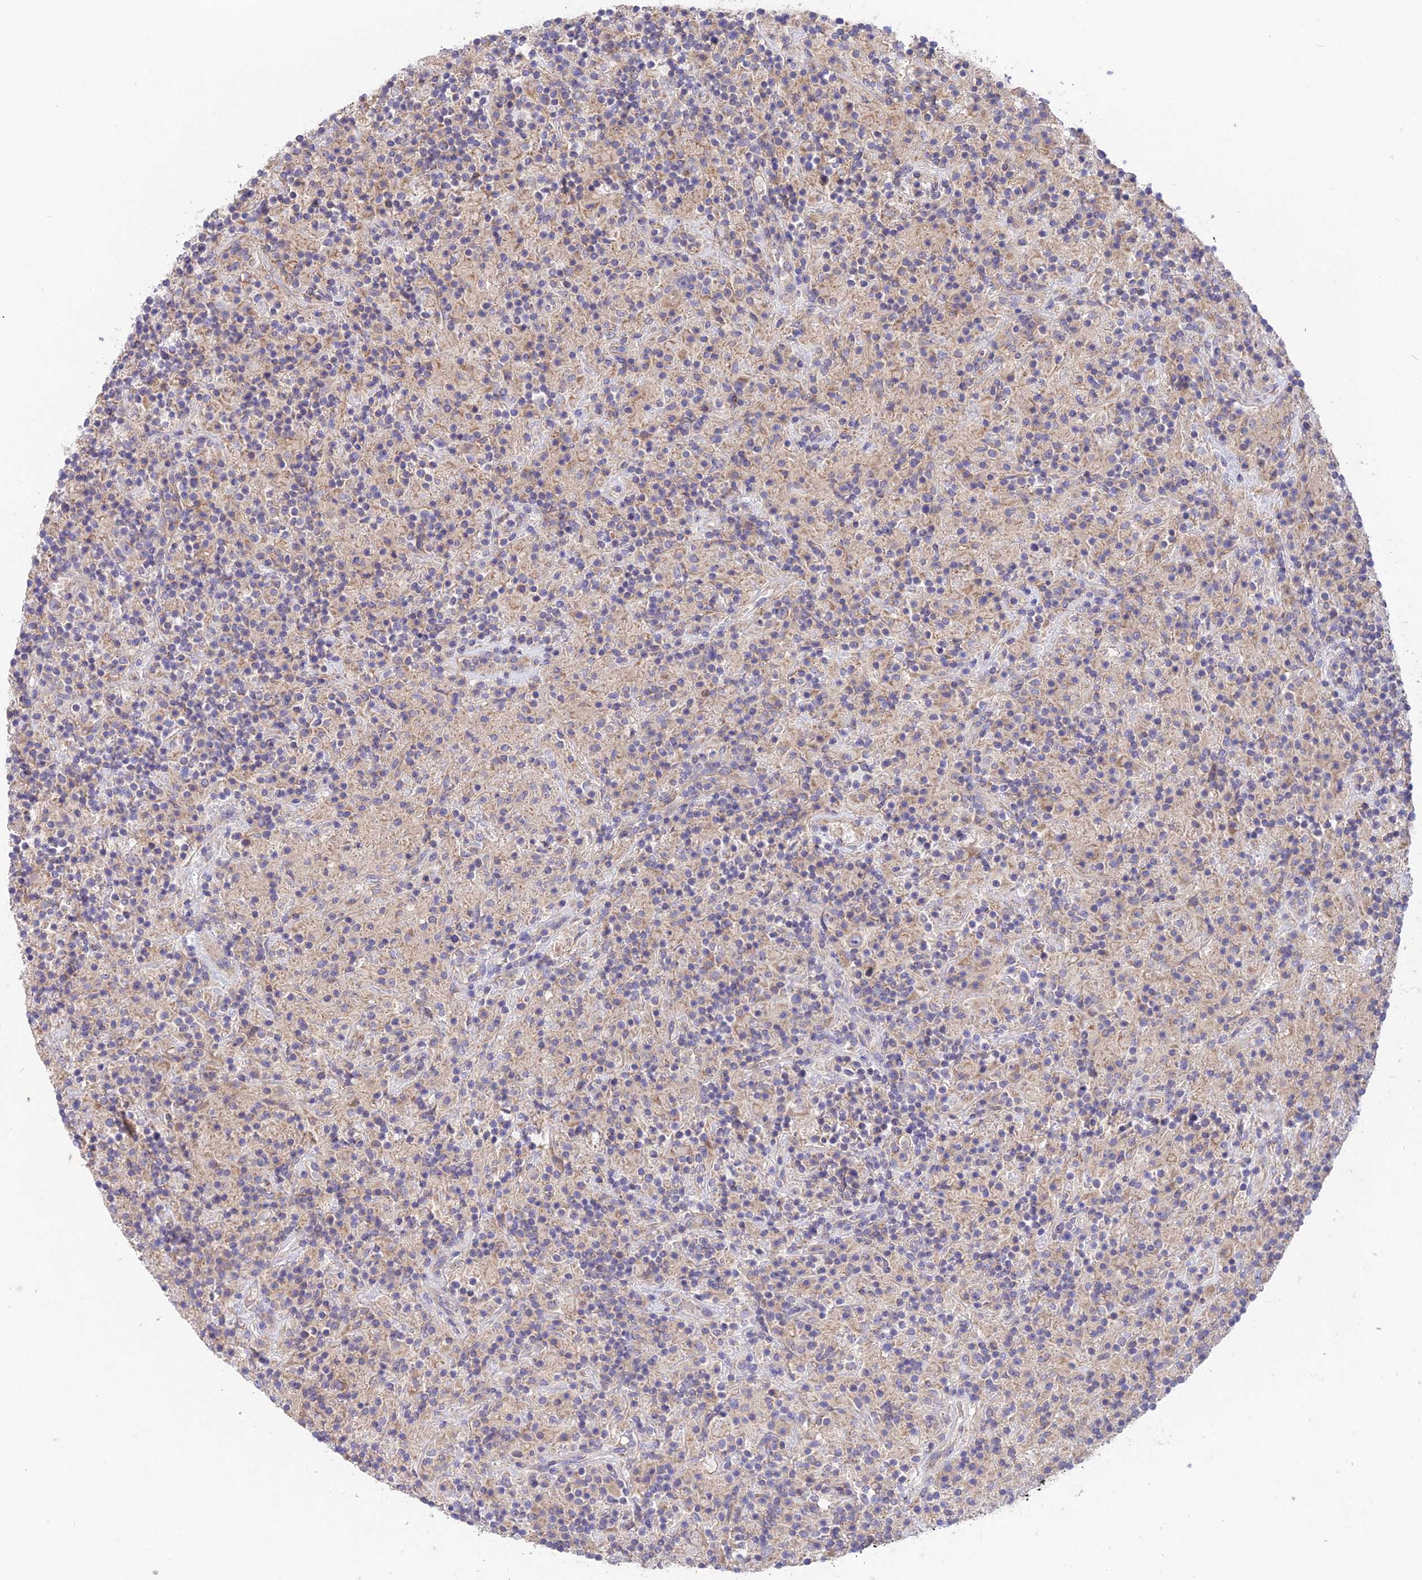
{"staining": {"intensity": "negative", "quantity": "none", "location": "none"}, "tissue": "lymphoma", "cell_type": "Tumor cells", "image_type": "cancer", "snomed": [{"axis": "morphology", "description": "Hodgkin's disease, NOS"}, {"axis": "topography", "description": "Lymph node"}], "caption": "High magnification brightfield microscopy of Hodgkin's disease stained with DAB (brown) and counterstained with hematoxylin (blue): tumor cells show no significant staining.", "gene": "PZP", "patient": {"sex": "male", "age": 70}}